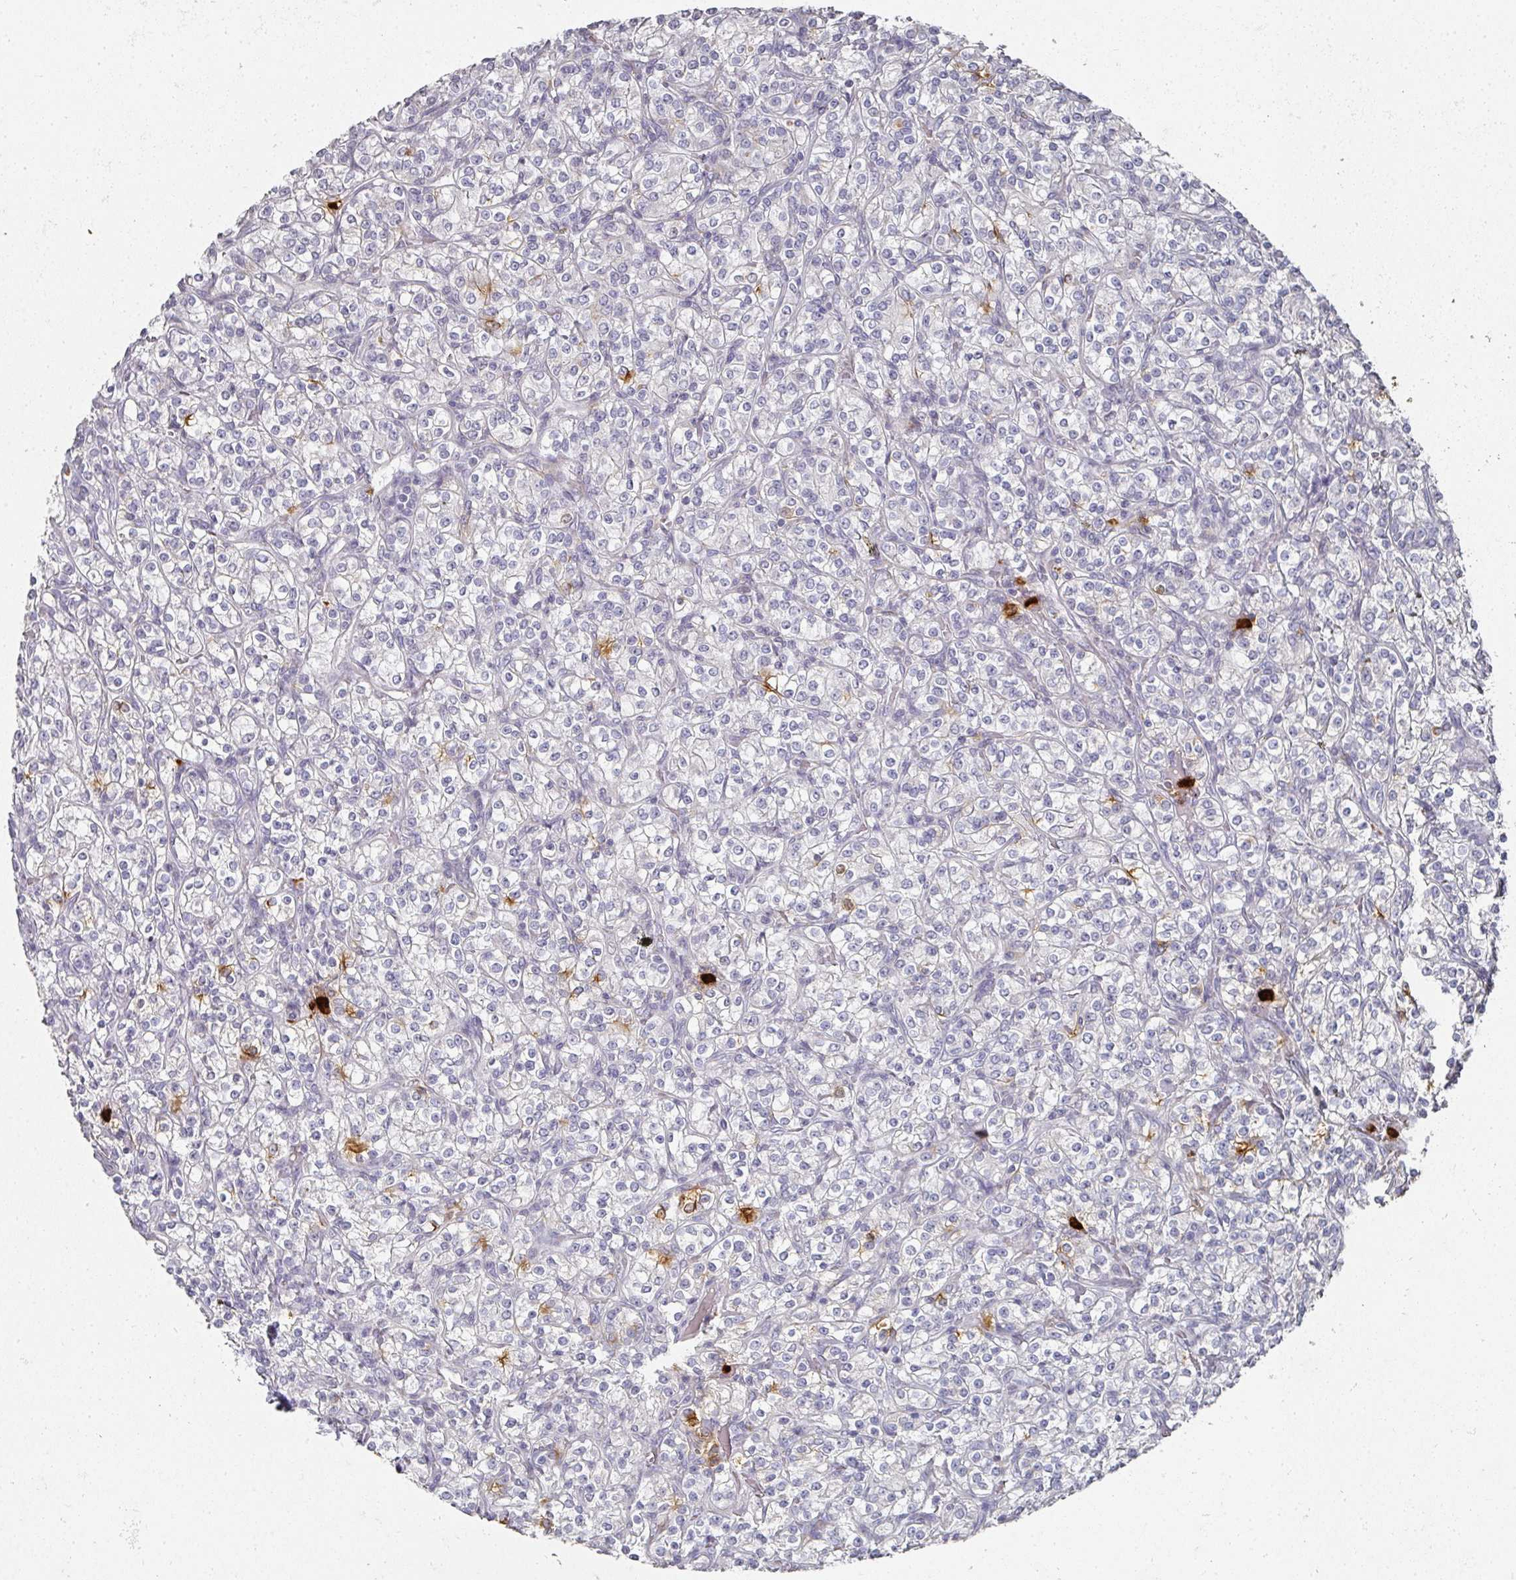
{"staining": {"intensity": "moderate", "quantity": "<25%", "location": "cytoplasmic/membranous"}, "tissue": "renal cancer", "cell_type": "Tumor cells", "image_type": "cancer", "snomed": [{"axis": "morphology", "description": "Adenocarcinoma, NOS"}, {"axis": "topography", "description": "Kidney"}], "caption": "Tumor cells show moderate cytoplasmic/membranous expression in approximately <25% of cells in renal cancer (adenocarcinoma).", "gene": "CAMP", "patient": {"sex": "male", "age": 77}}